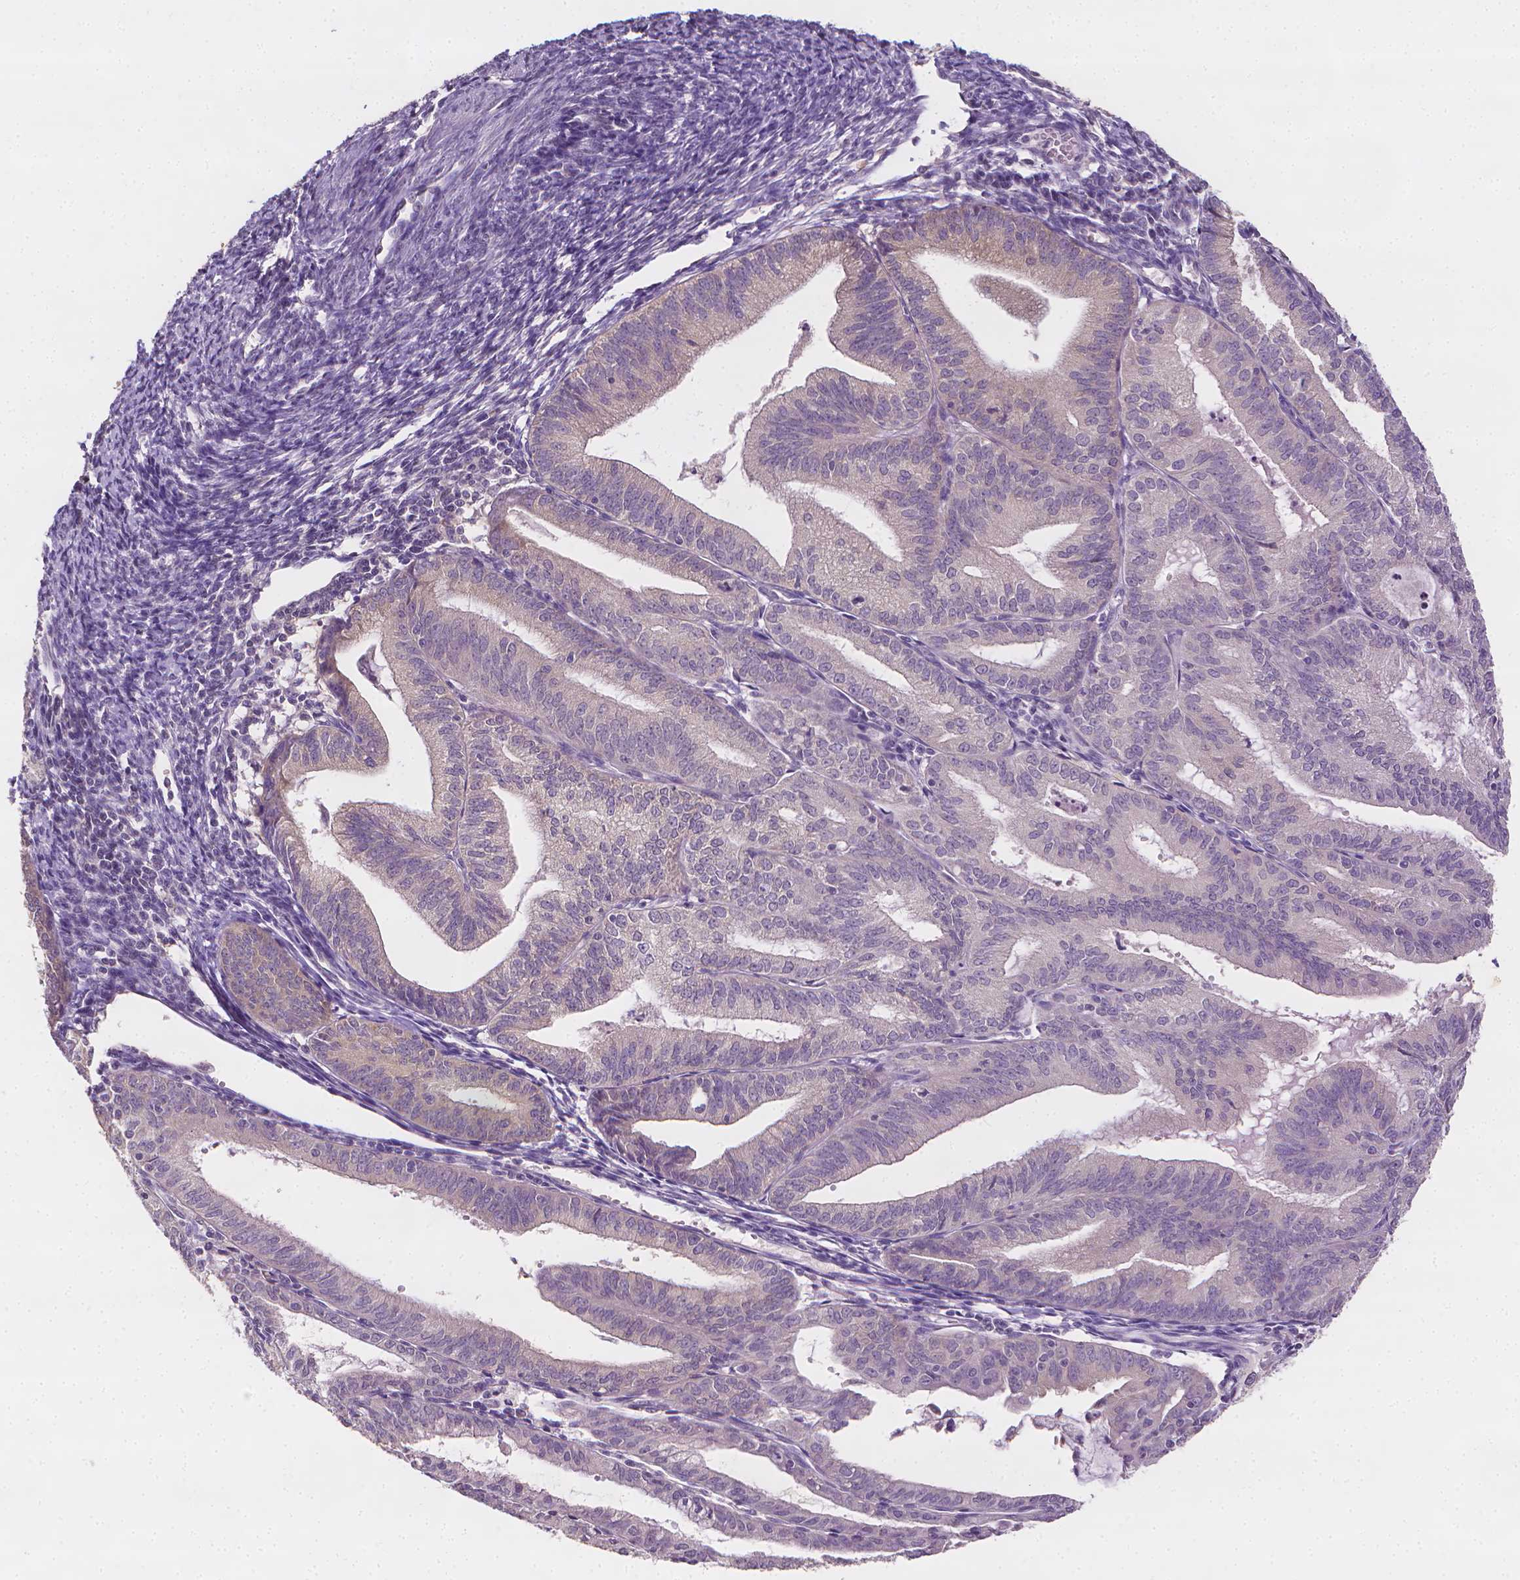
{"staining": {"intensity": "negative", "quantity": "none", "location": "none"}, "tissue": "endometrial cancer", "cell_type": "Tumor cells", "image_type": "cancer", "snomed": [{"axis": "morphology", "description": "Adenocarcinoma, NOS"}, {"axis": "topography", "description": "Endometrium"}], "caption": "IHC image of neoplastic tissue: endometrial cancer (adenocarcinoma) stained with DAB (3,3'-diaminobenzidine) exhibits no significant protein staining in tumor cells.", "gene": "FASN", "patient": {"sex": "female", "age": 70}}